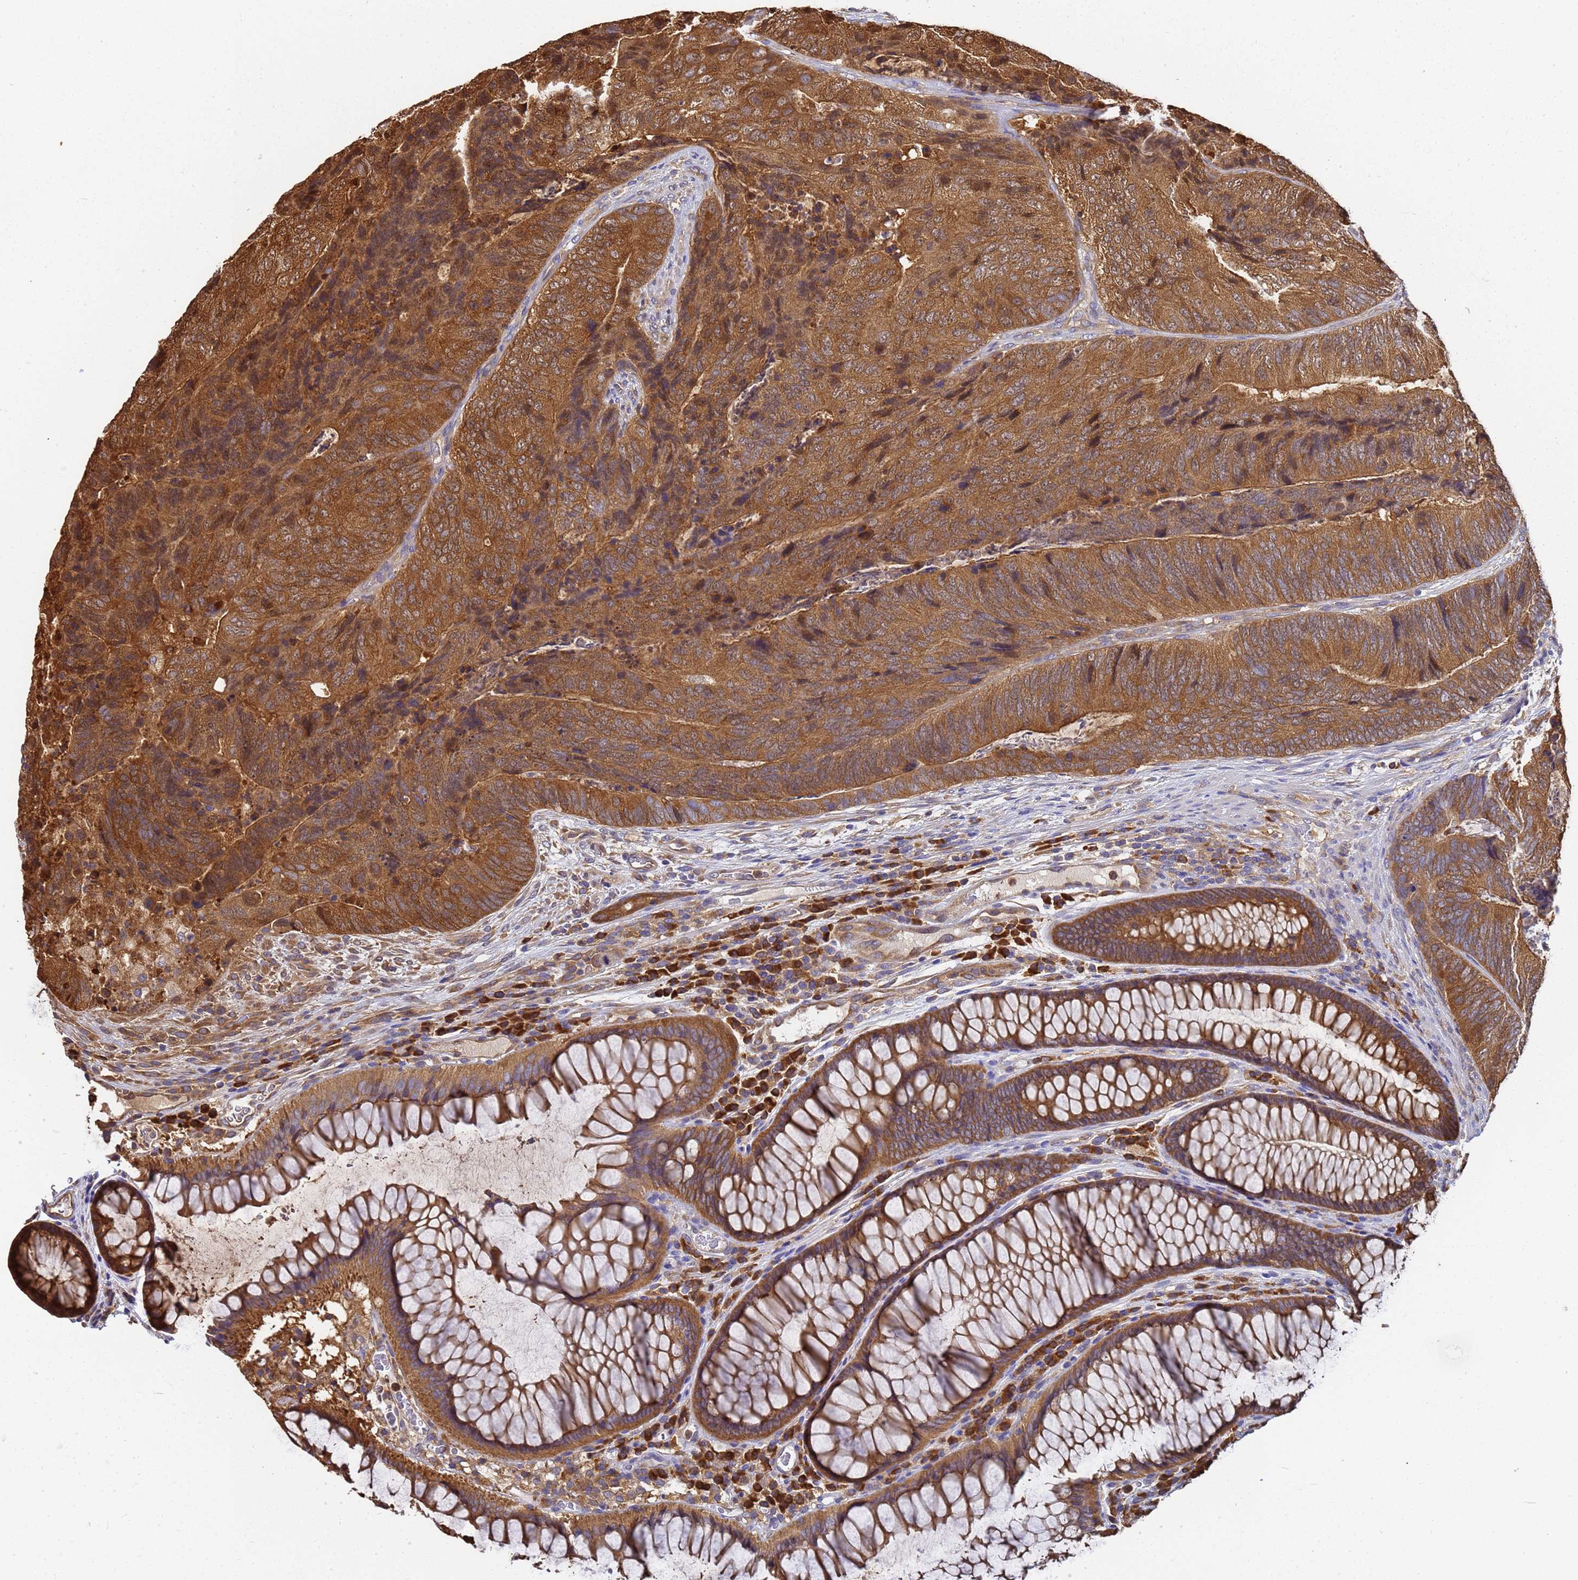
{"staining": {"intensity": "moderate", "quantity": ">75%", "location": "cytoplasmic/membranous"}, "tissue": "colorectal cancer", "cell_type": "Tumor cells", "image_type": "cancer", "snomed": [{"axis": "morphology", "description": "Adenocarcinoma, NOS"}, {"axis": "topography", "description": "Colon"}], "caption": "Colorectal cancer stained with a protein marker reveals moderate staining in tumor cells.", "gene": "NME1-NME2", "patient": {"sex": "female", "age": 67}}